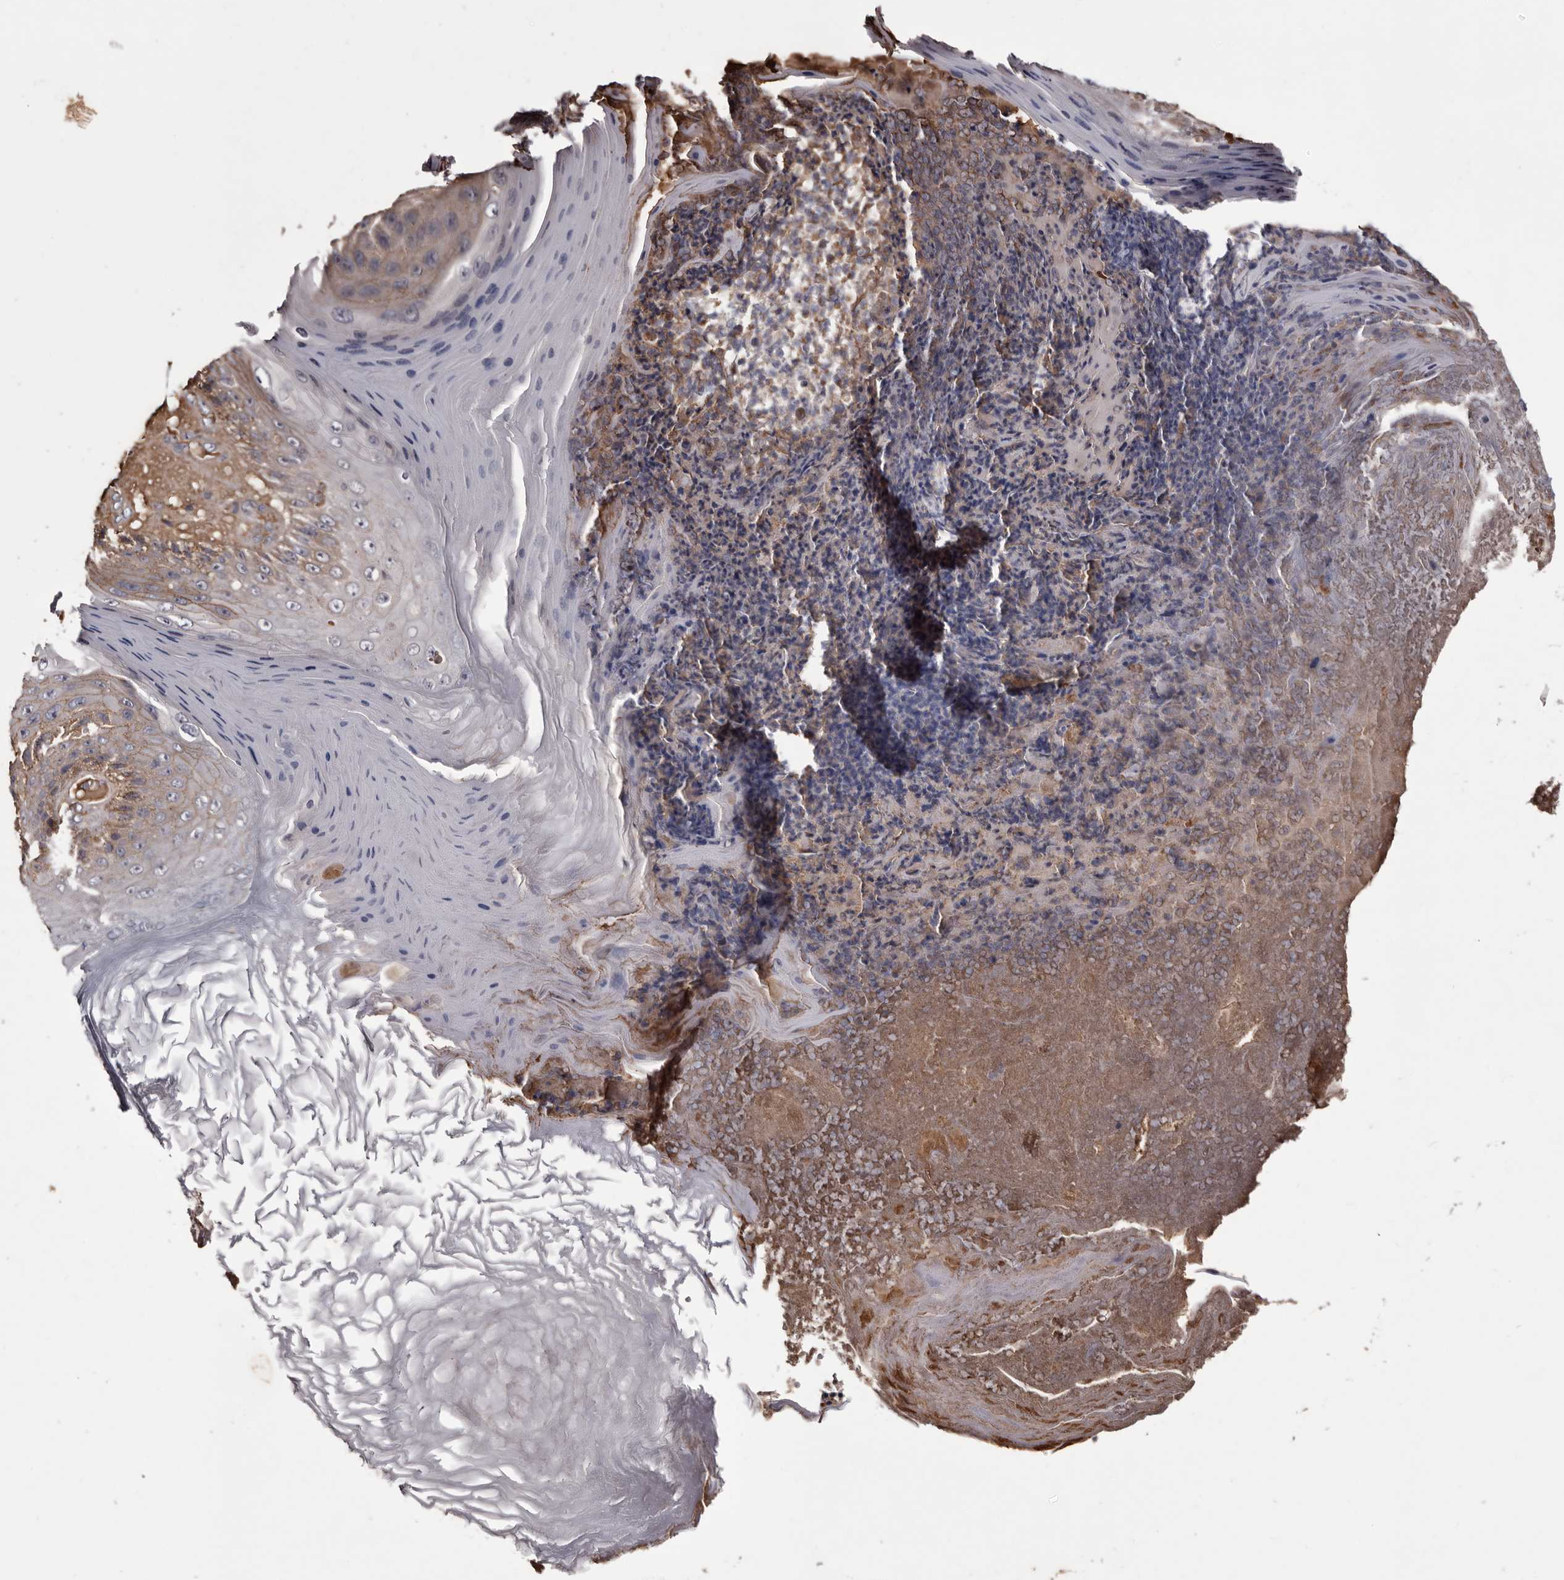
{"staining": {"intensity": "weak", "quantity": ">75%", "location": "cytoplasmic/membranous"}, "tissue": "skin cancer", "cell_type": "Tumor cells", "image_type": "cancer", "snomed": [{"axis": "morphology", "description": "Squamous cell carcinoma, NOS"}, {"axis": "topography", "description": "Skin"}], "caption": "Squamous cell carcinoma (skin) stained with a protein marker reveals weak staining in tumor cells.", "gene": "CYP1B1", "patient": {"sex": "female", "age": 88}}